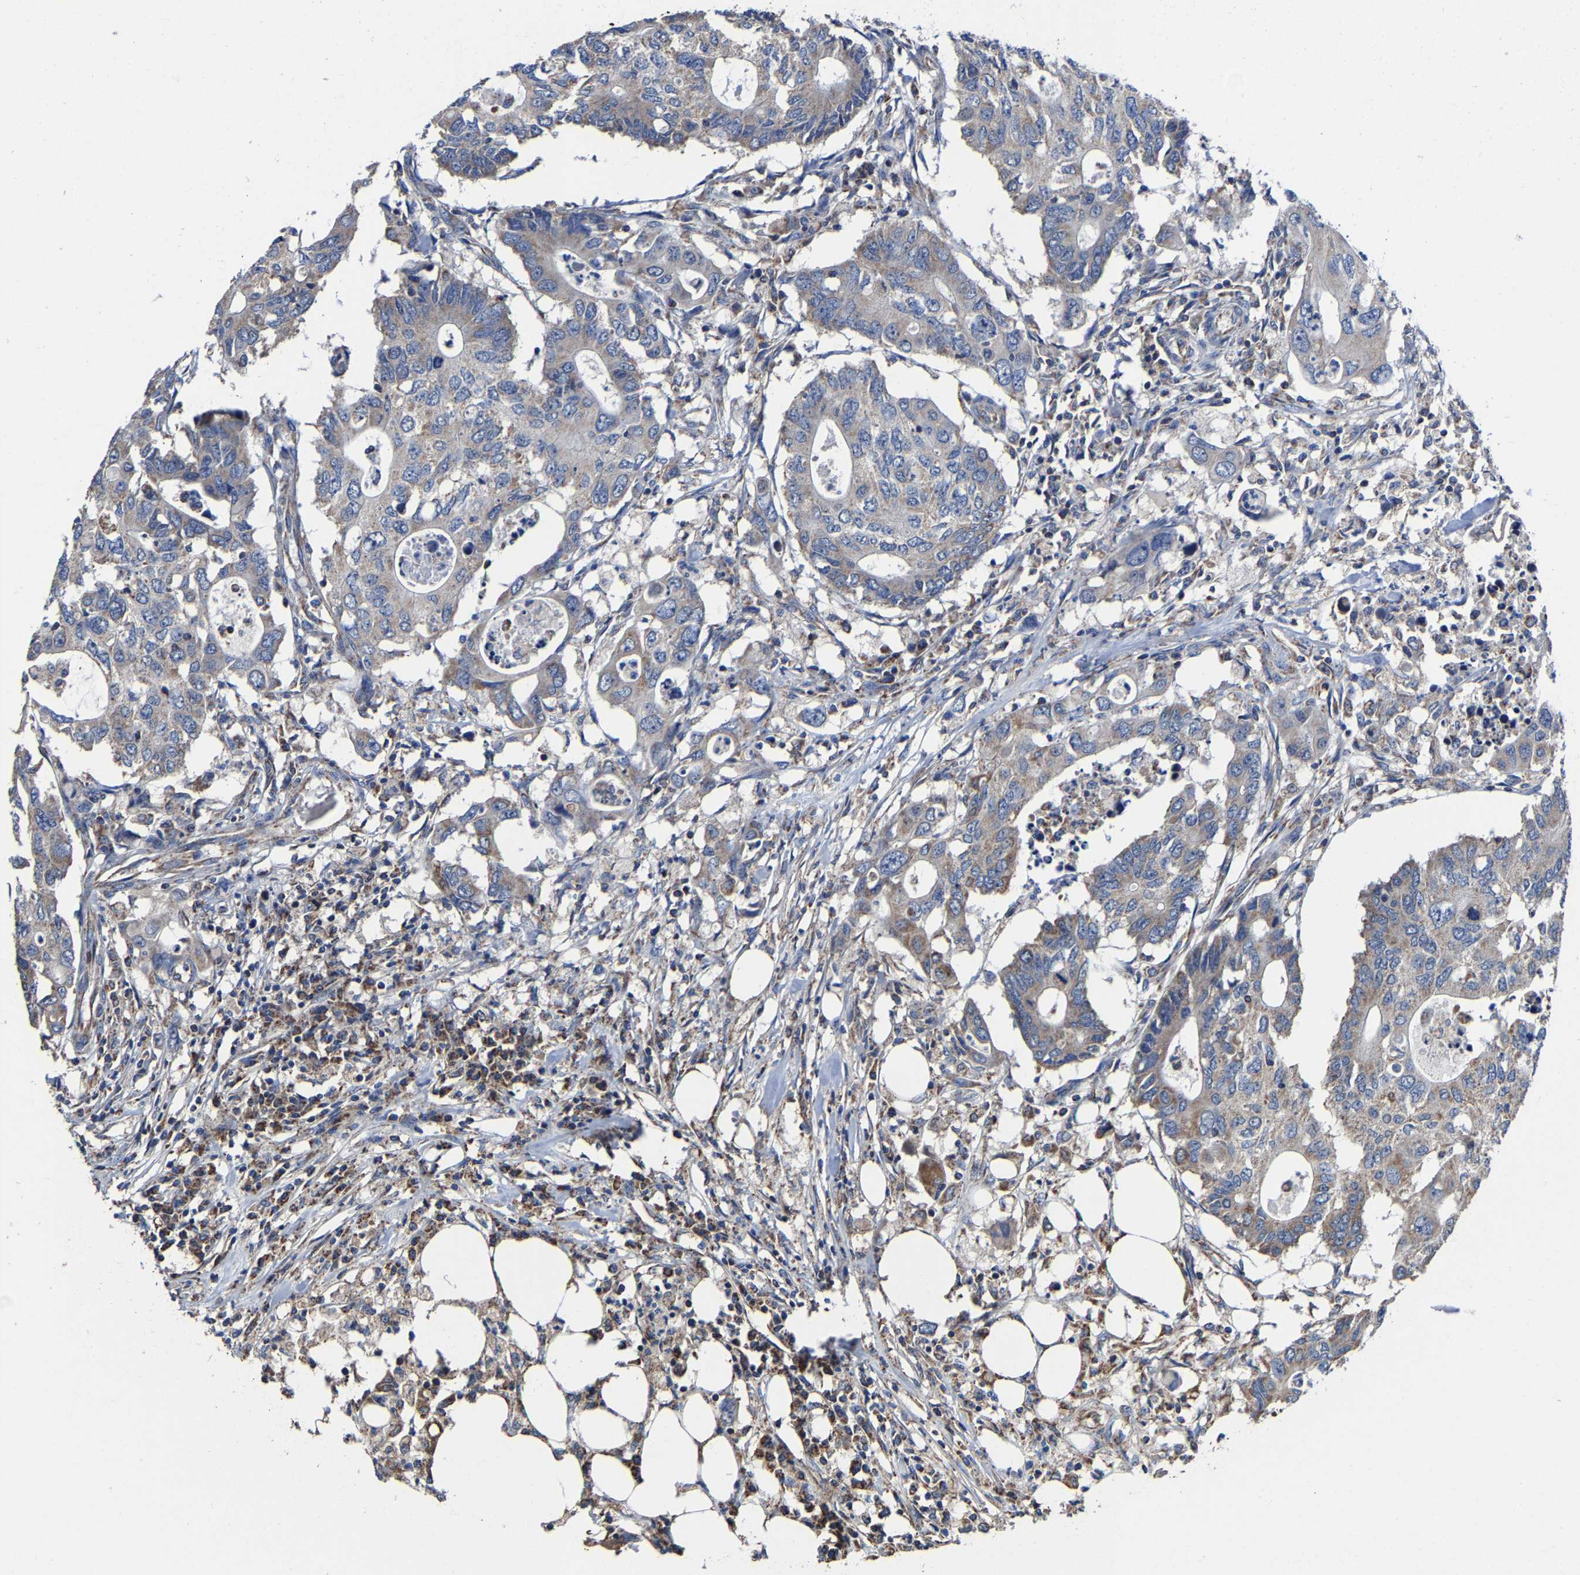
{"staining": {"intensity": "weak", "quantity": "25%-75%", "location": "cytoplasmic/membranous"}, "tissue": "colorectal cancer", "cell_type": "Tumor cells", "image_type": "cancer", "snomed": [{"axis": "morphology", "description": "Adenocarcinoma, NOS"}, {"axis": "topography", "description": "Colon"}], "caption": "Protein expression analysis of human colorectal cancer reveals weak cytoplasmic/membranous expression in about 25%-75% of tumor cells.", "gene": "ZCCHC7", "patient": {"sex": "male", "age": 71}}